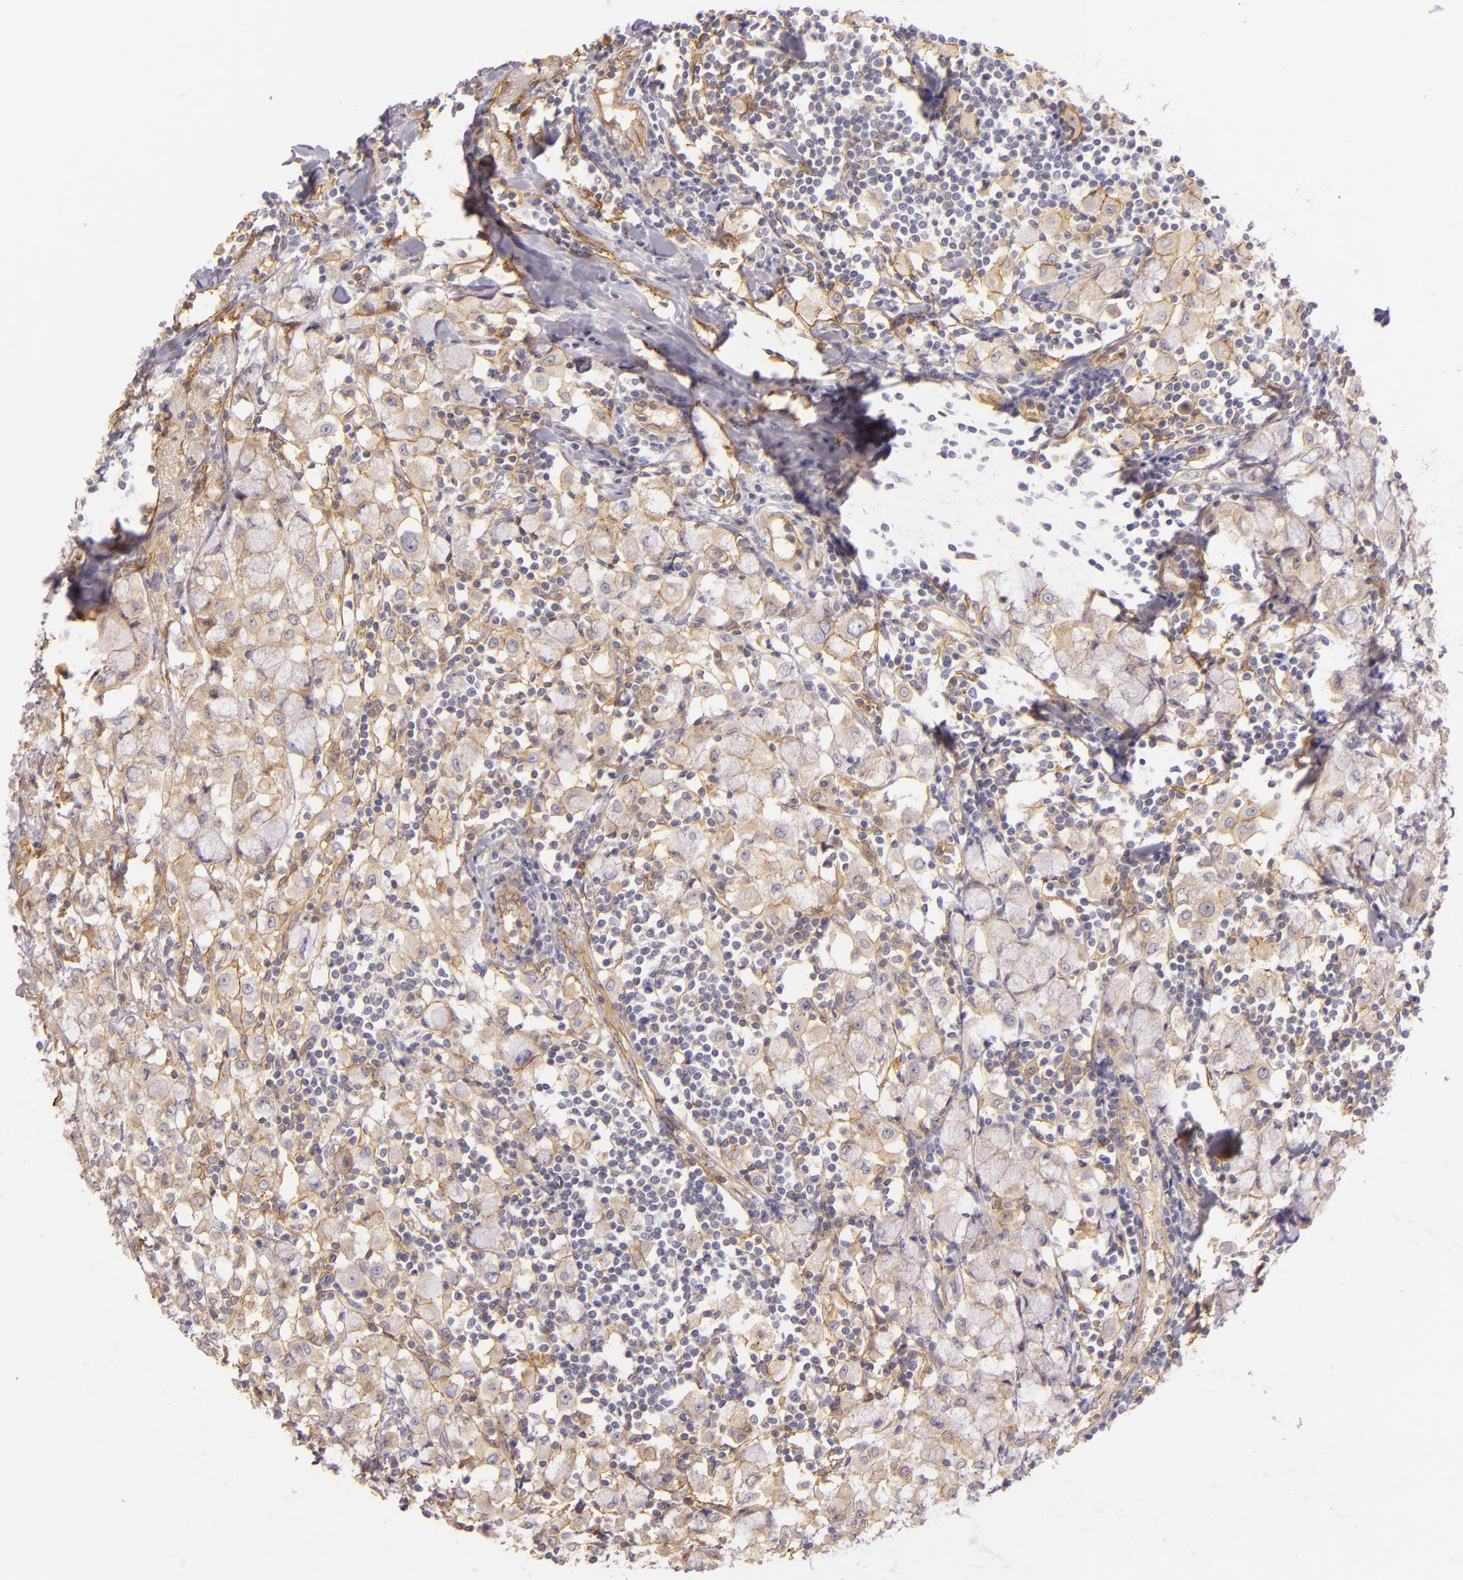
{"staining": {"intensity": "weak", "quantity": ">75%", "location": "cytoplasmic/membranous"}, "tissue": "breast cancer", "cell_type": "Tumor cells", "image_type": "cancer", "snomed": [{"axis": "morphology", "description": "Lobular carcinoma"}, {"axis": "topography", "description": "Breast"}], "caption": "This image exhibits IHC staining of breast lobular carcinoma, with low weak cytoplasmic/membranous positivity in approximately >75% of tumor cells.", "gene": "CTSF", "patient": {"sex": "female", "age": 85}}